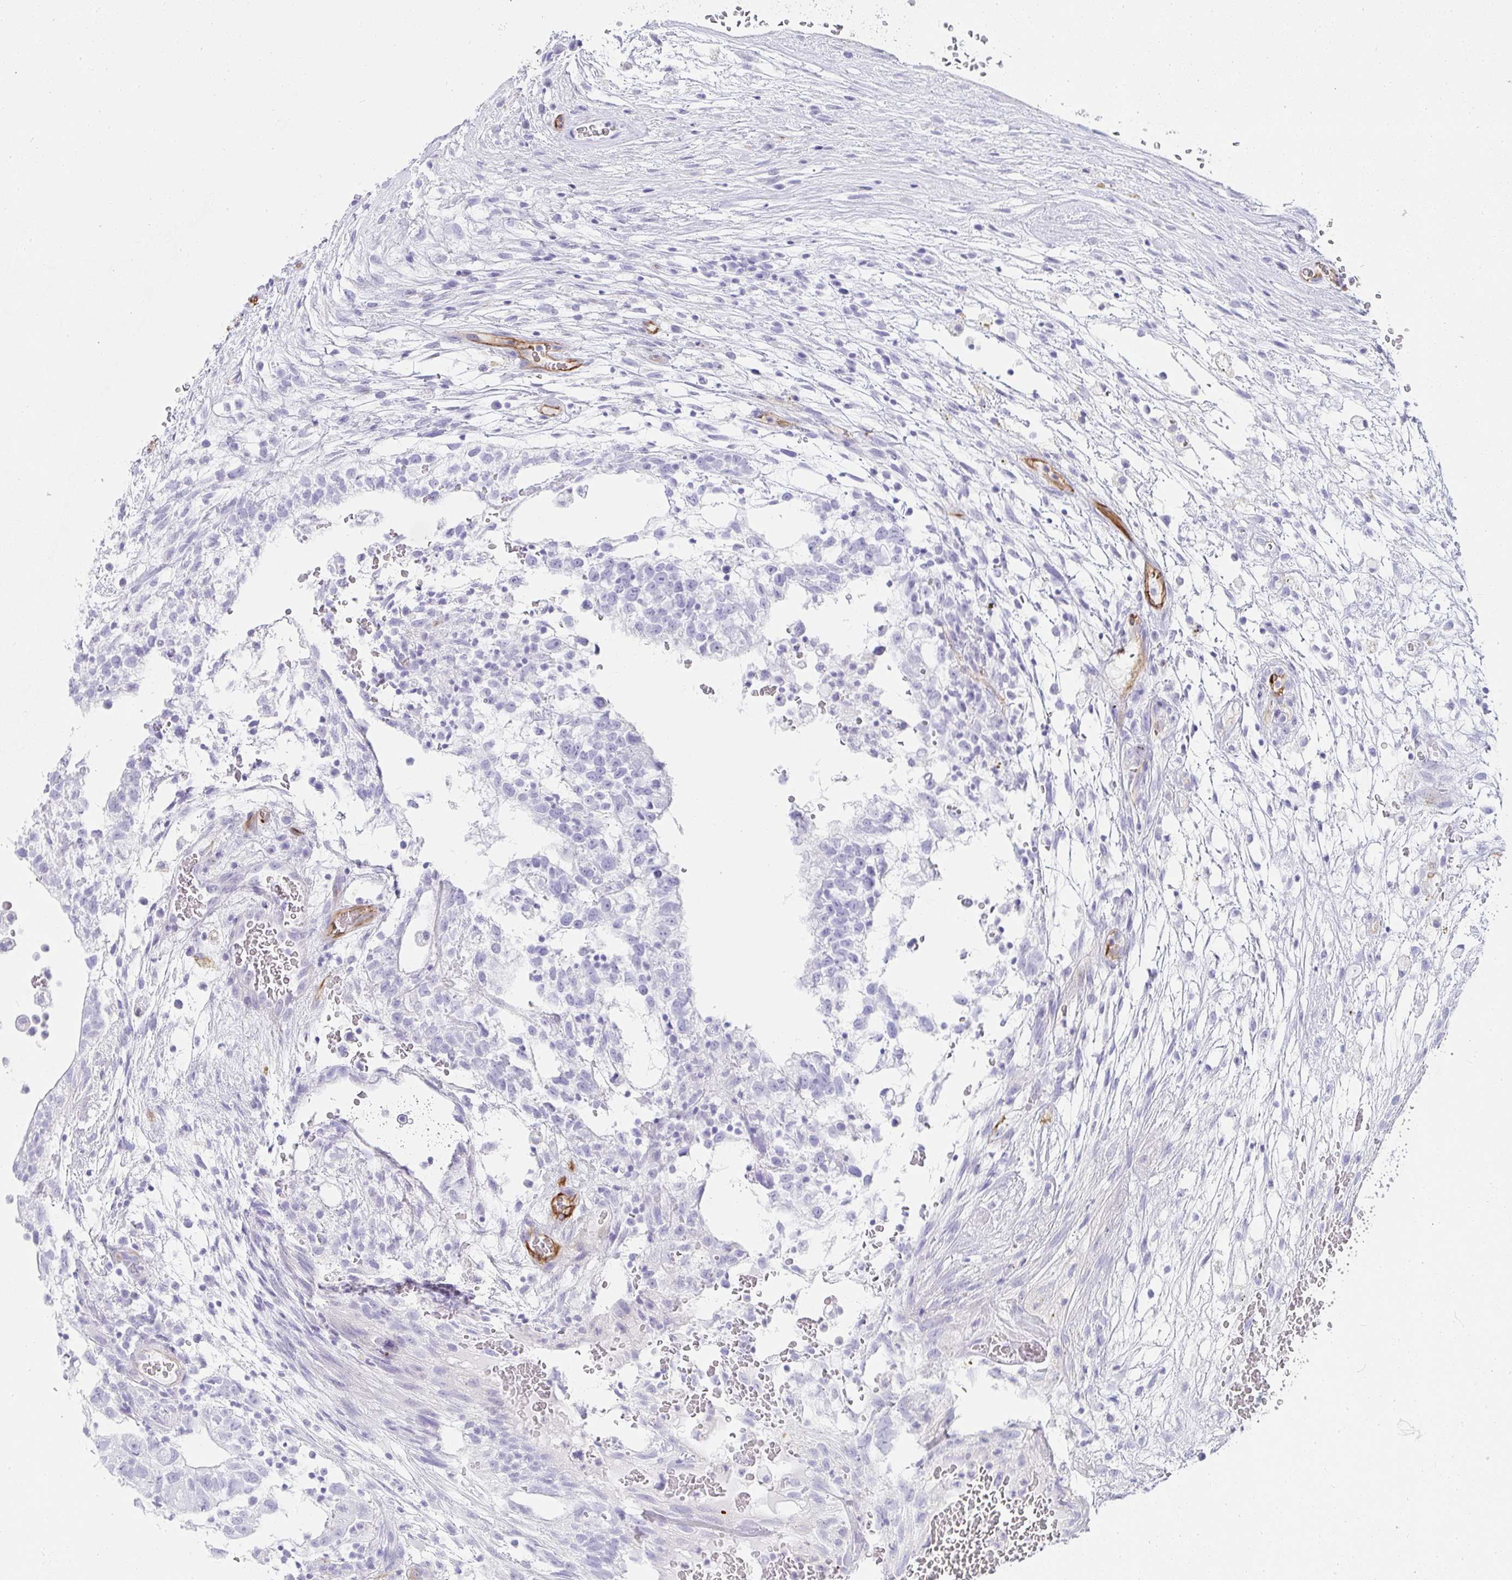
{"staining": {"intensity": "negative", "quantity": "none", "location": "none"}, "tissue": "testis cancer", "cell_type": "Tumor cells", "image_type": "cancer", "snomed": [{"axis": "morphology", "description": "Normal tissue, NOS"}, {"axis": "morphology", "description": "Carcinoma, Embryonal, NOS"}, {"axis": "topography", "description": "Testis"}], "caption": "Tumor cells show no significant protein staining in testis cancer (embryonal carcinoma). (DAB (3,3'-diaminobenzidine) immunohistochemistry, high magnification).", "gene": "PRND", "patient": {"sex": "male", "age": 32}}